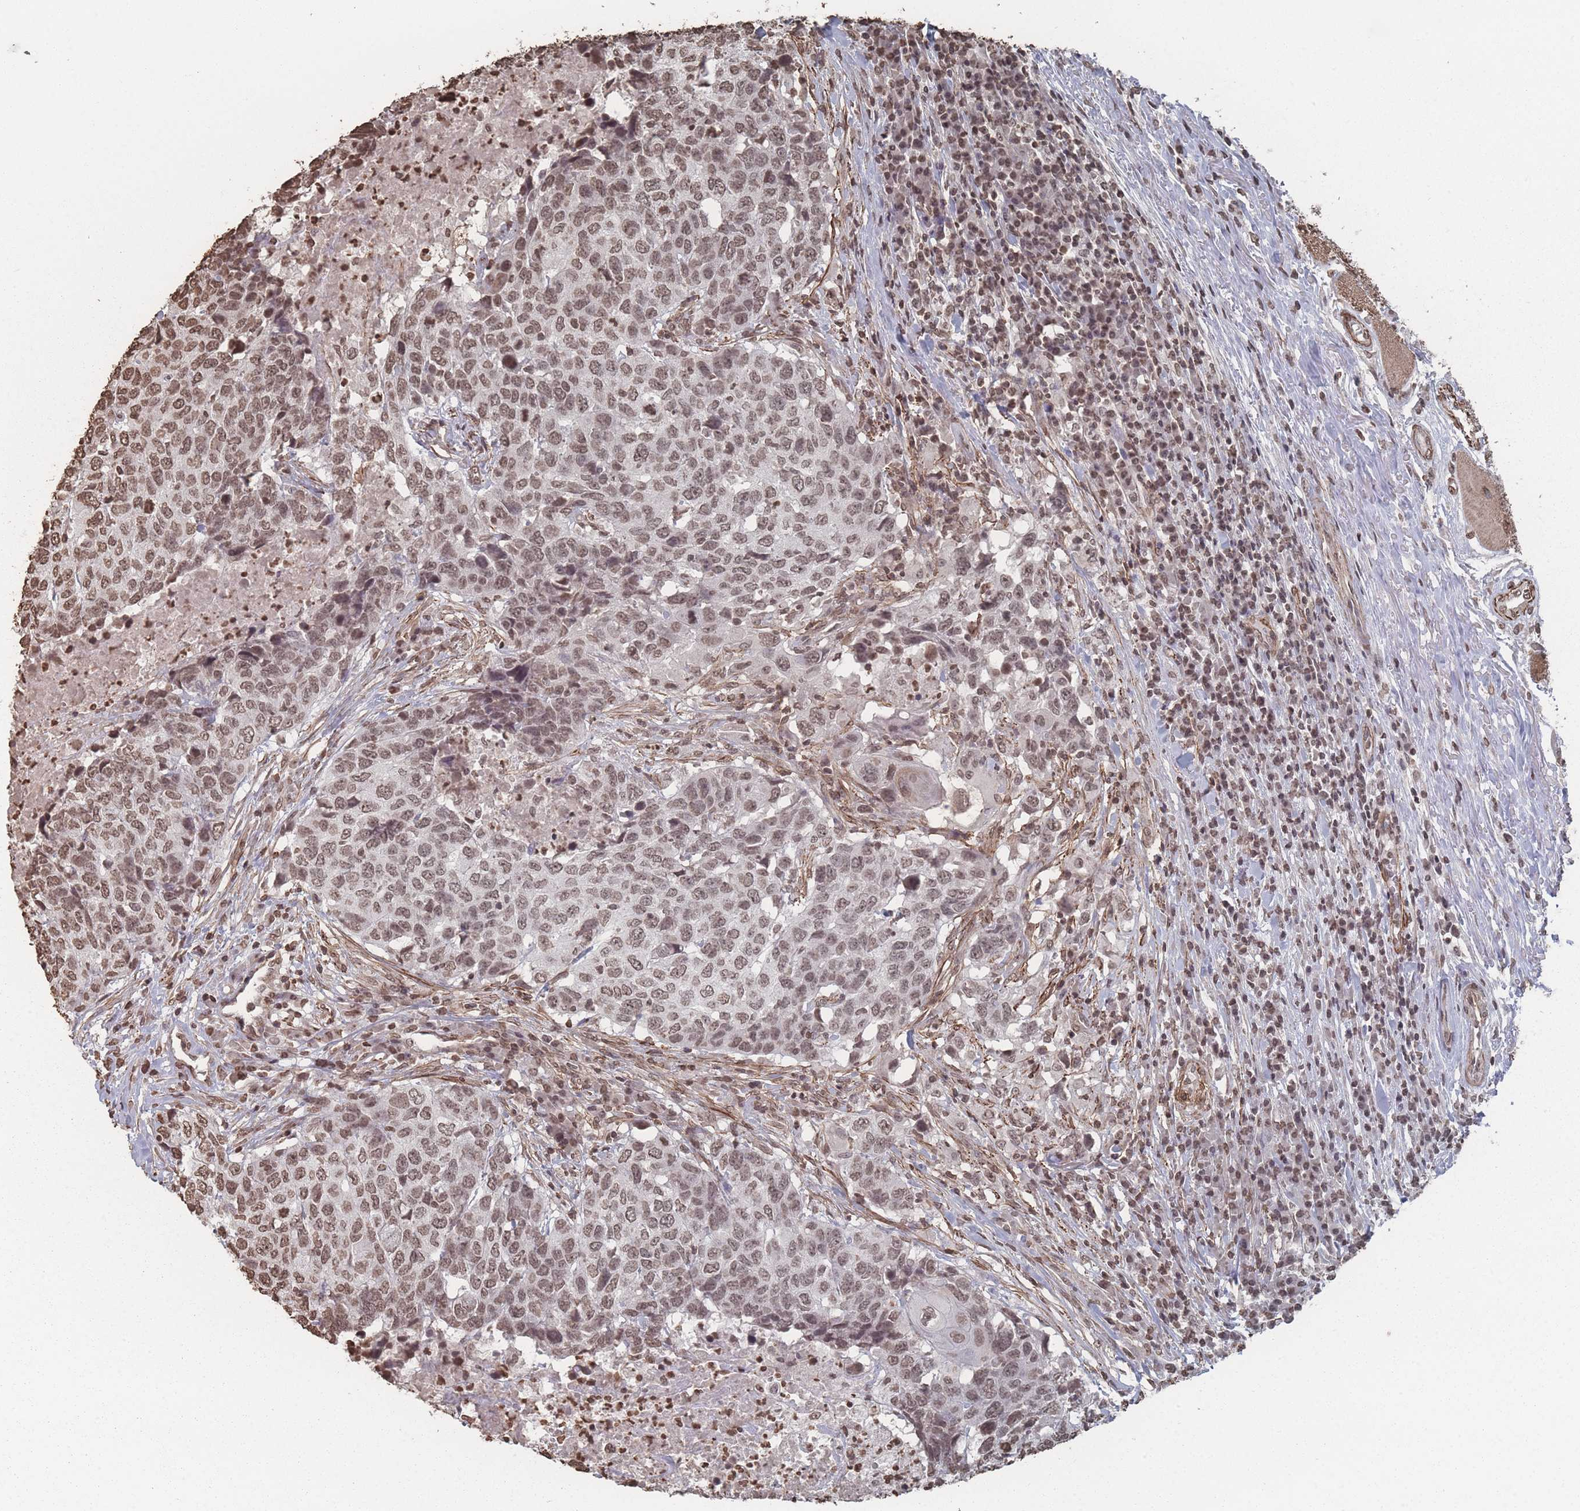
{"staining": {"intensity": "moderate", "quantity": ">75%", "location": "nuclear"}, "tissue": "head and neck cancer", "cell_type": "Tumor cells", "image_type": "cancer", "snomed": [{"axis": "morphology", "description": "Normal tissue, NOS"}, {"axis": "morphology", "description": "Squamous cell carcinoma, NOS"}, {"axis": "topography", "description": "Skeletal muscle"}, {"axis": "topography", "description": "Vascular tissue"}, {"axis": "topography", "description": "Peripheral nerve tissue"}, {"axis": "topography", "description": "Head-Neck"}], "caption": "A photomicrograph showing moderate nuclear expression in approximately >75% of tumor cells in head and neck cancer, as visualized by brown immunohistochemical staining.", "gene": "PLEKHG5", "patient": {"sex": "male", "age": 66}}